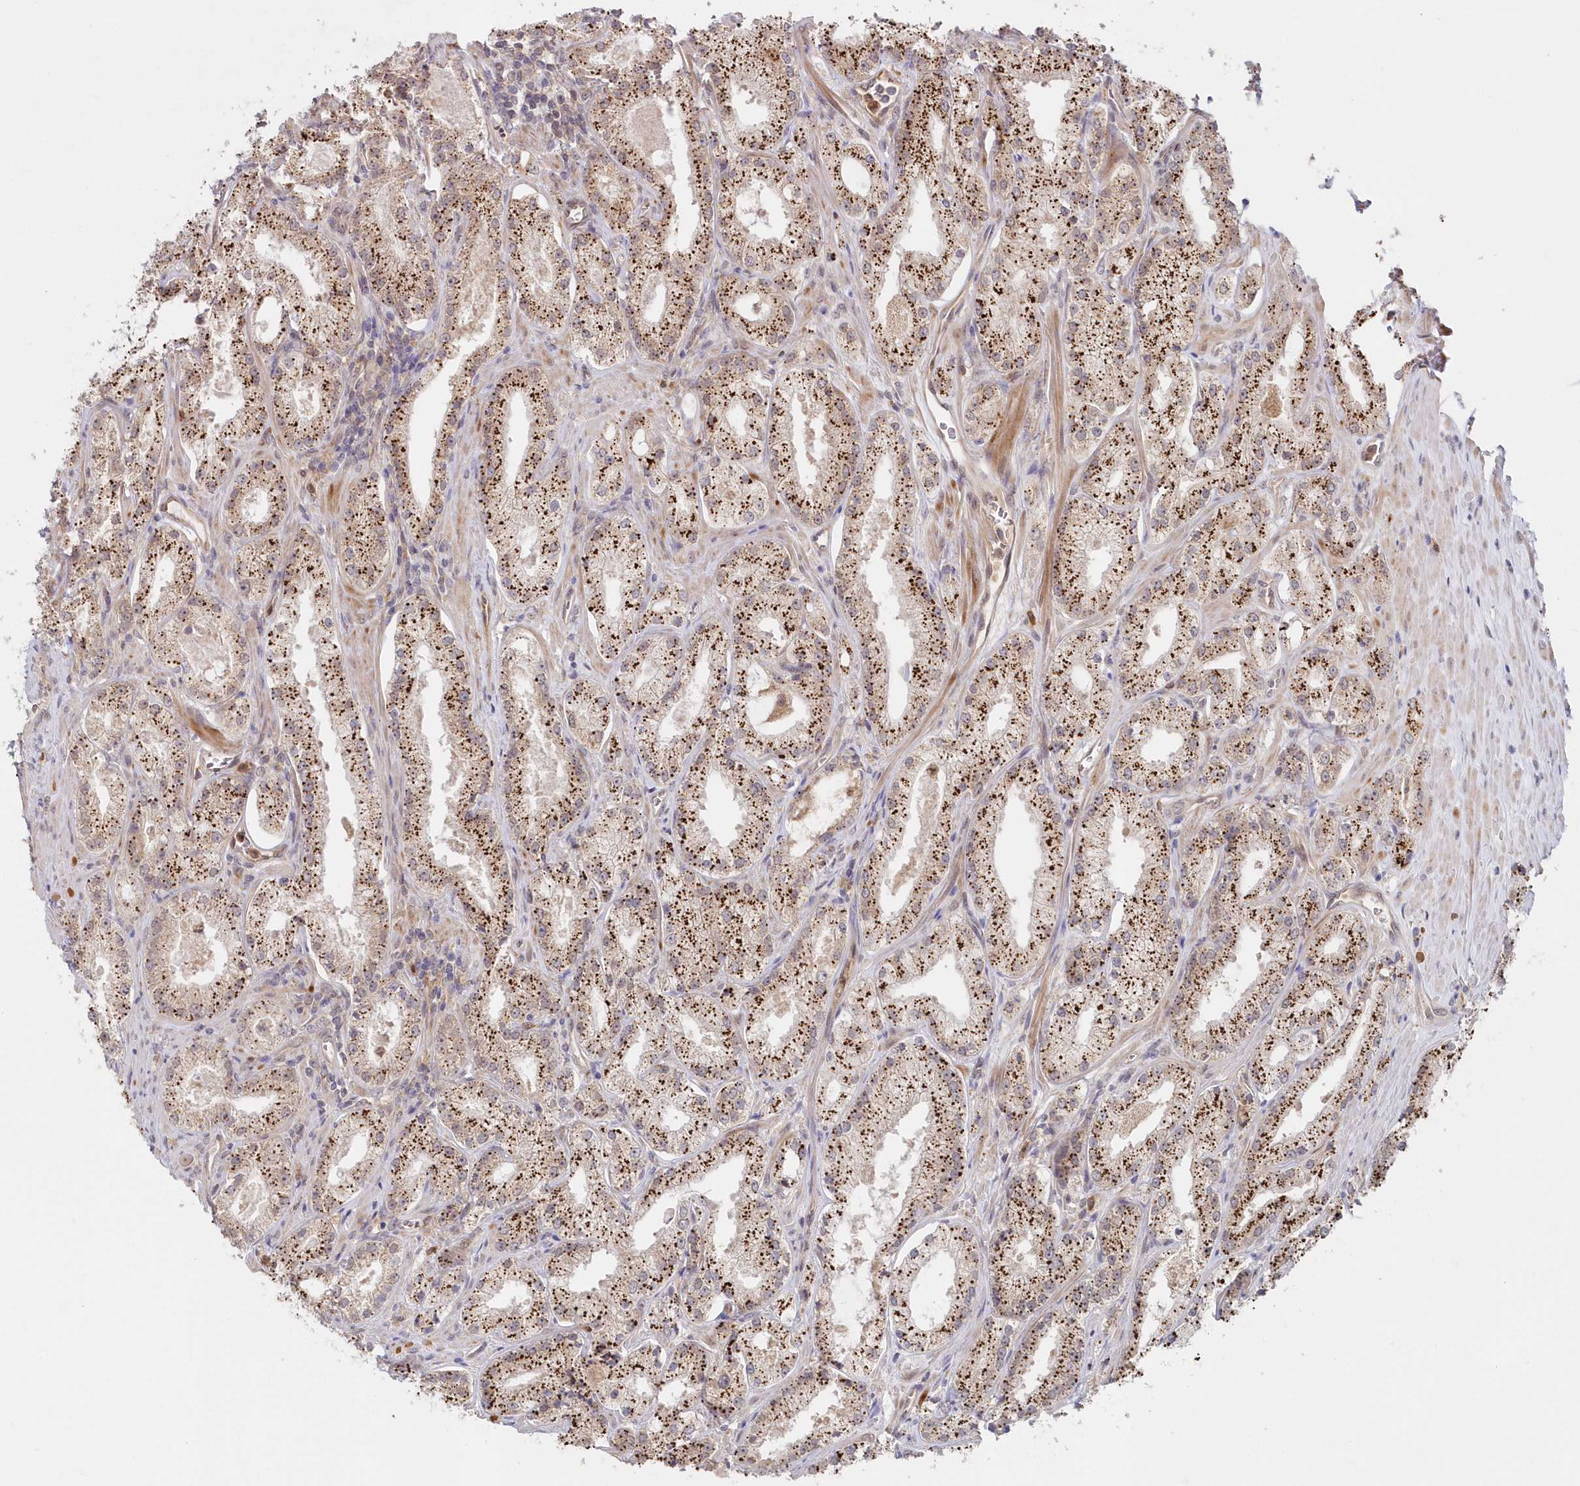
{"staining": {"intensity": "strong", "quantity": ">75%", "location": "cytoplasmic/membranous"}, "tissue": "prostate cancer", "cell_type": "Tumor cells", "image_type": "cancer", "snomed": [{"axis": "morphology", "description": "Adenocarcinoma, Low grade"}, {"axis": "topography", "description": "Prostate"}], "caption": "Tumor cells exhibit high levels of strong cytoplasmic/membranous staining in approximately >75% of cells in human adenocarcinoma (low-grade) (prostate). The staining is performed using DAB (3,3'-diaminobenzidine) brown chromogen to label protein expression. The nuclei are counter-stained blue using hematoxylin.", "gene": "GBE1", "patient": {"sex": "male", "age": 69}}